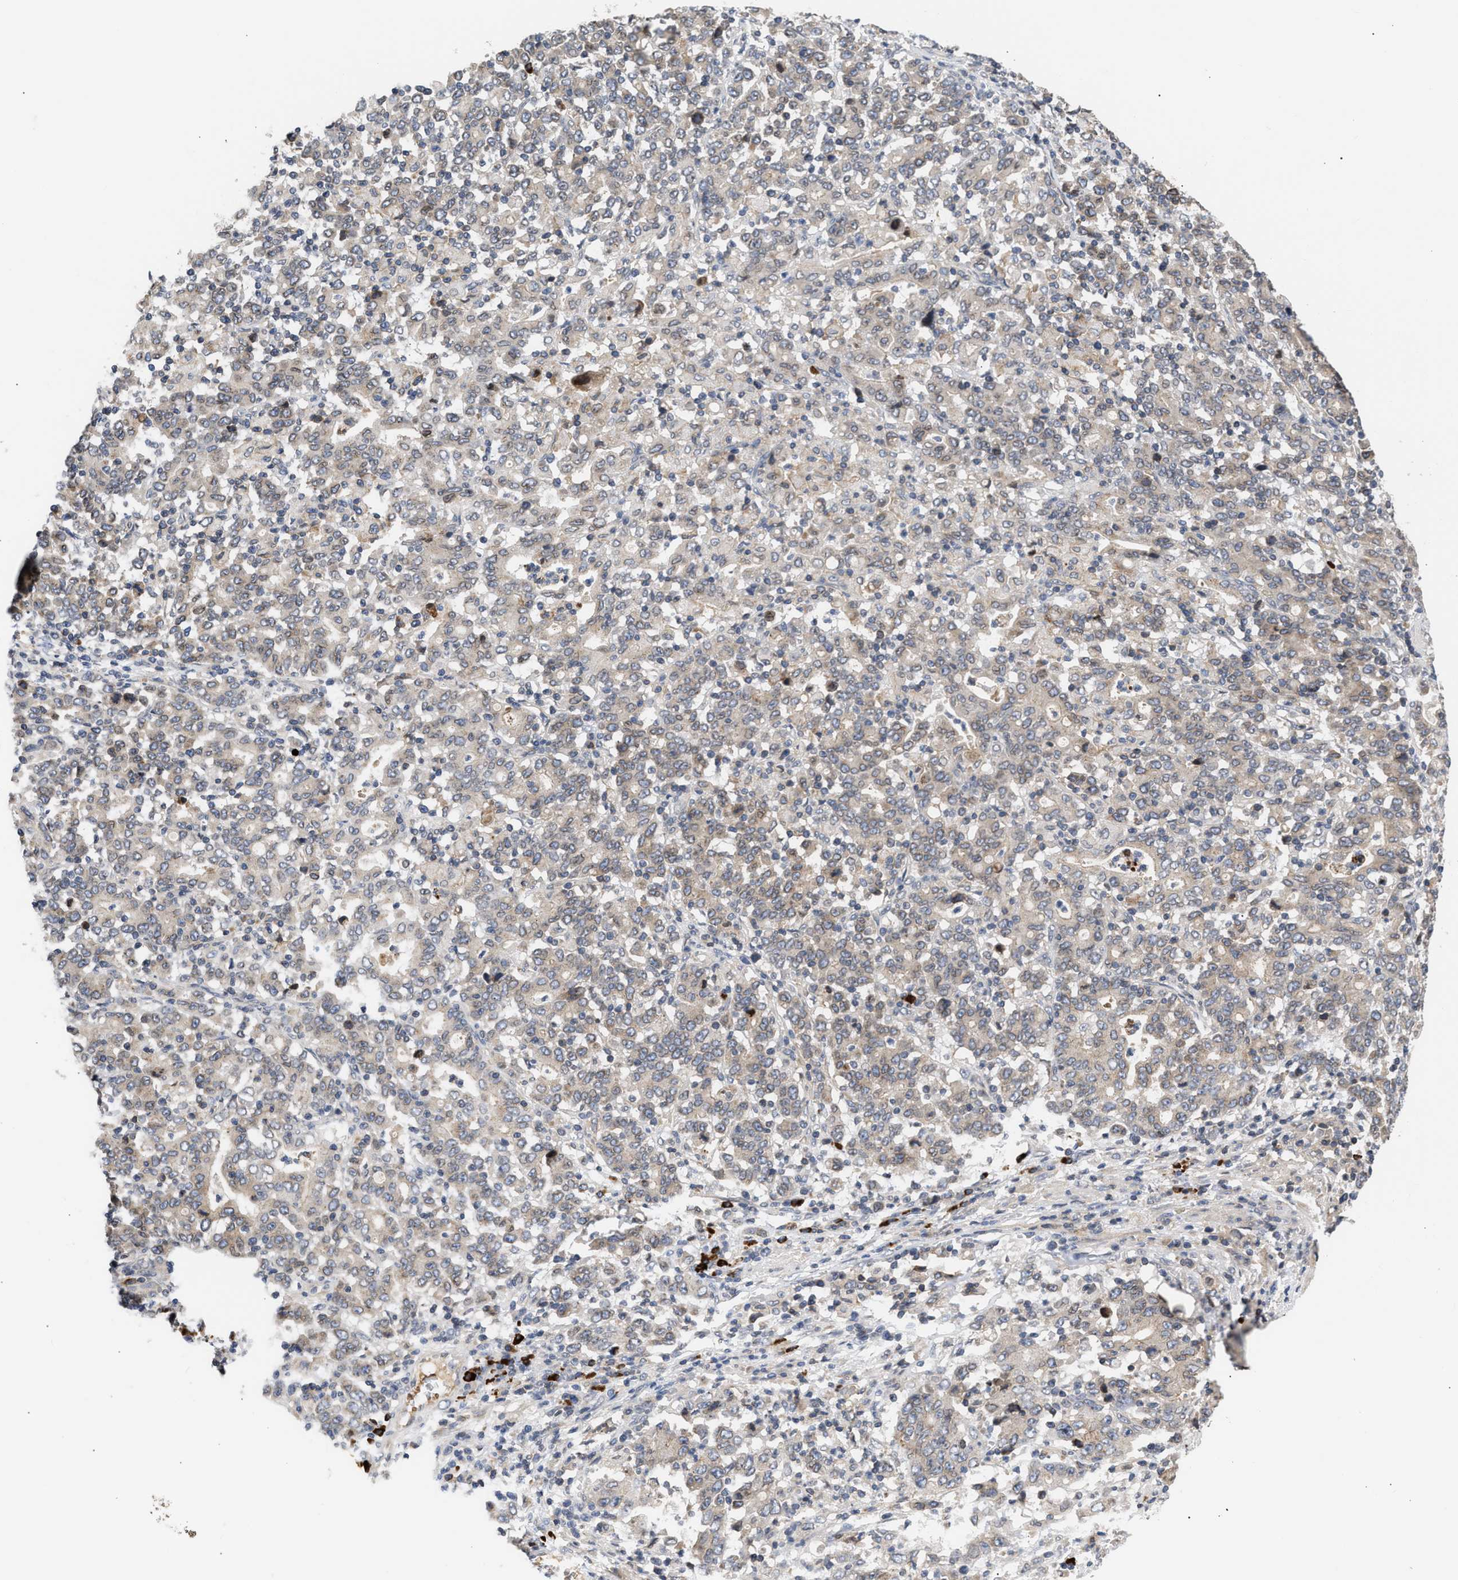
{"staining": {"intensity": "negative", "quantity": "none", "location": "none"}, "tissue": "stomach cancer", "cell_type": "Tumor cells", "image_type": "cancer", "snomed": [{"axis": "morphology", "description": "Adenocarcinoma, NOS"}, {"axis": "topography", "description": "Stomach, upper"}], "caption": "A histopathology image of human stomach cancer is negative for staining in tumor cells.", "gene": "NUP62", "patient": {"sex": "male", "age": 69}}